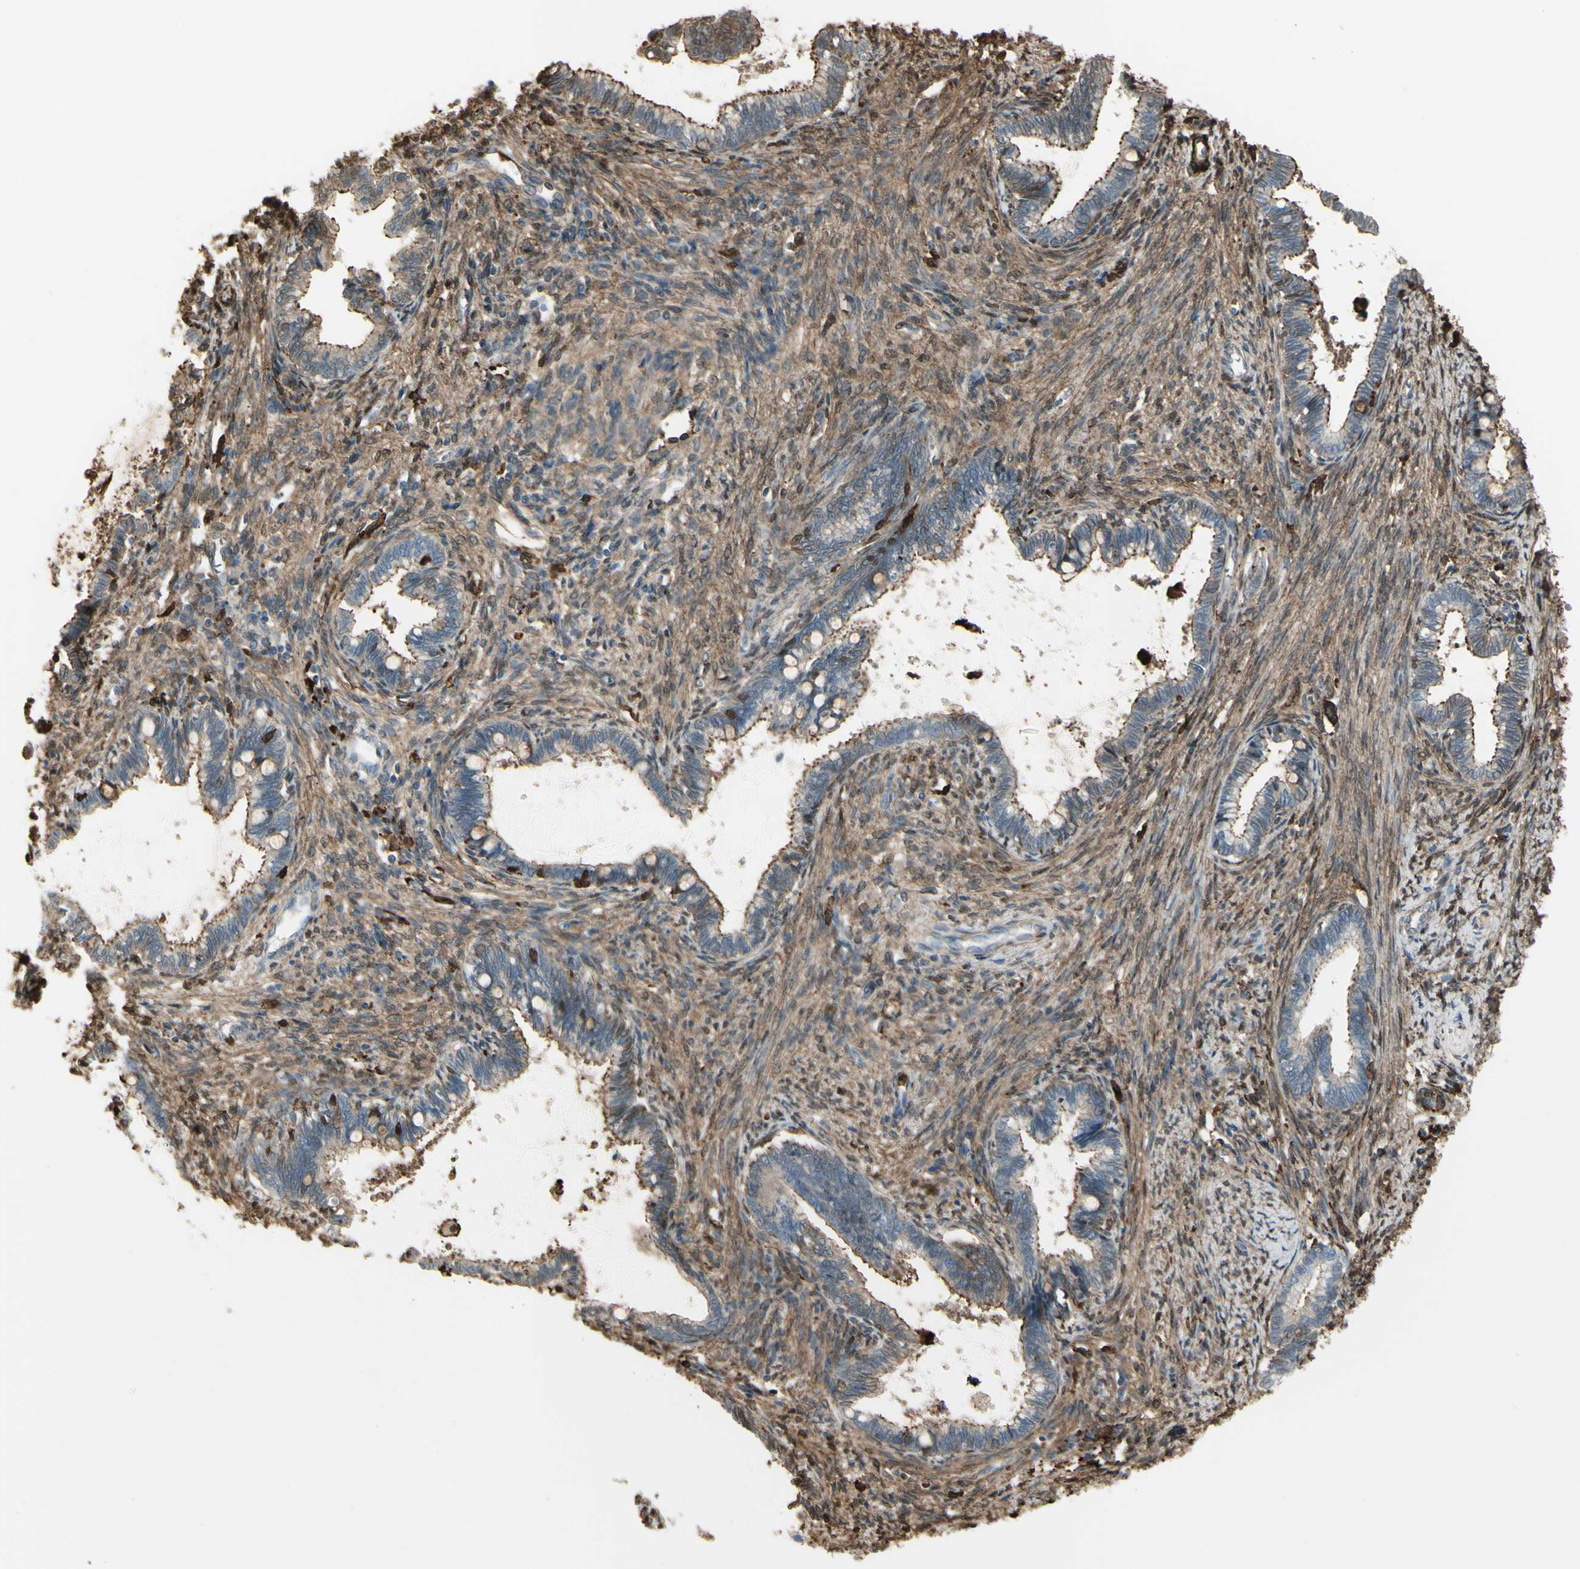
{"staining": {"intensity": "negative", "quantity": "none", "location": "none"}, "tissue": "cervical cancer", "cell_type": "Tumor cells", "image_type": "cancer", "snomed": [{"axis": "morphology", "description": "Adenocarcinoma, NOS"}, {"axis": "topography", "description": "Cervix"}], "caption": "This is an immunohistochemistry image of human cervical cancer (adenocarcinoma). There is no staining in tumor cells.", "gene": "GSN", "patient": {"sex": "female", "age": 44}}